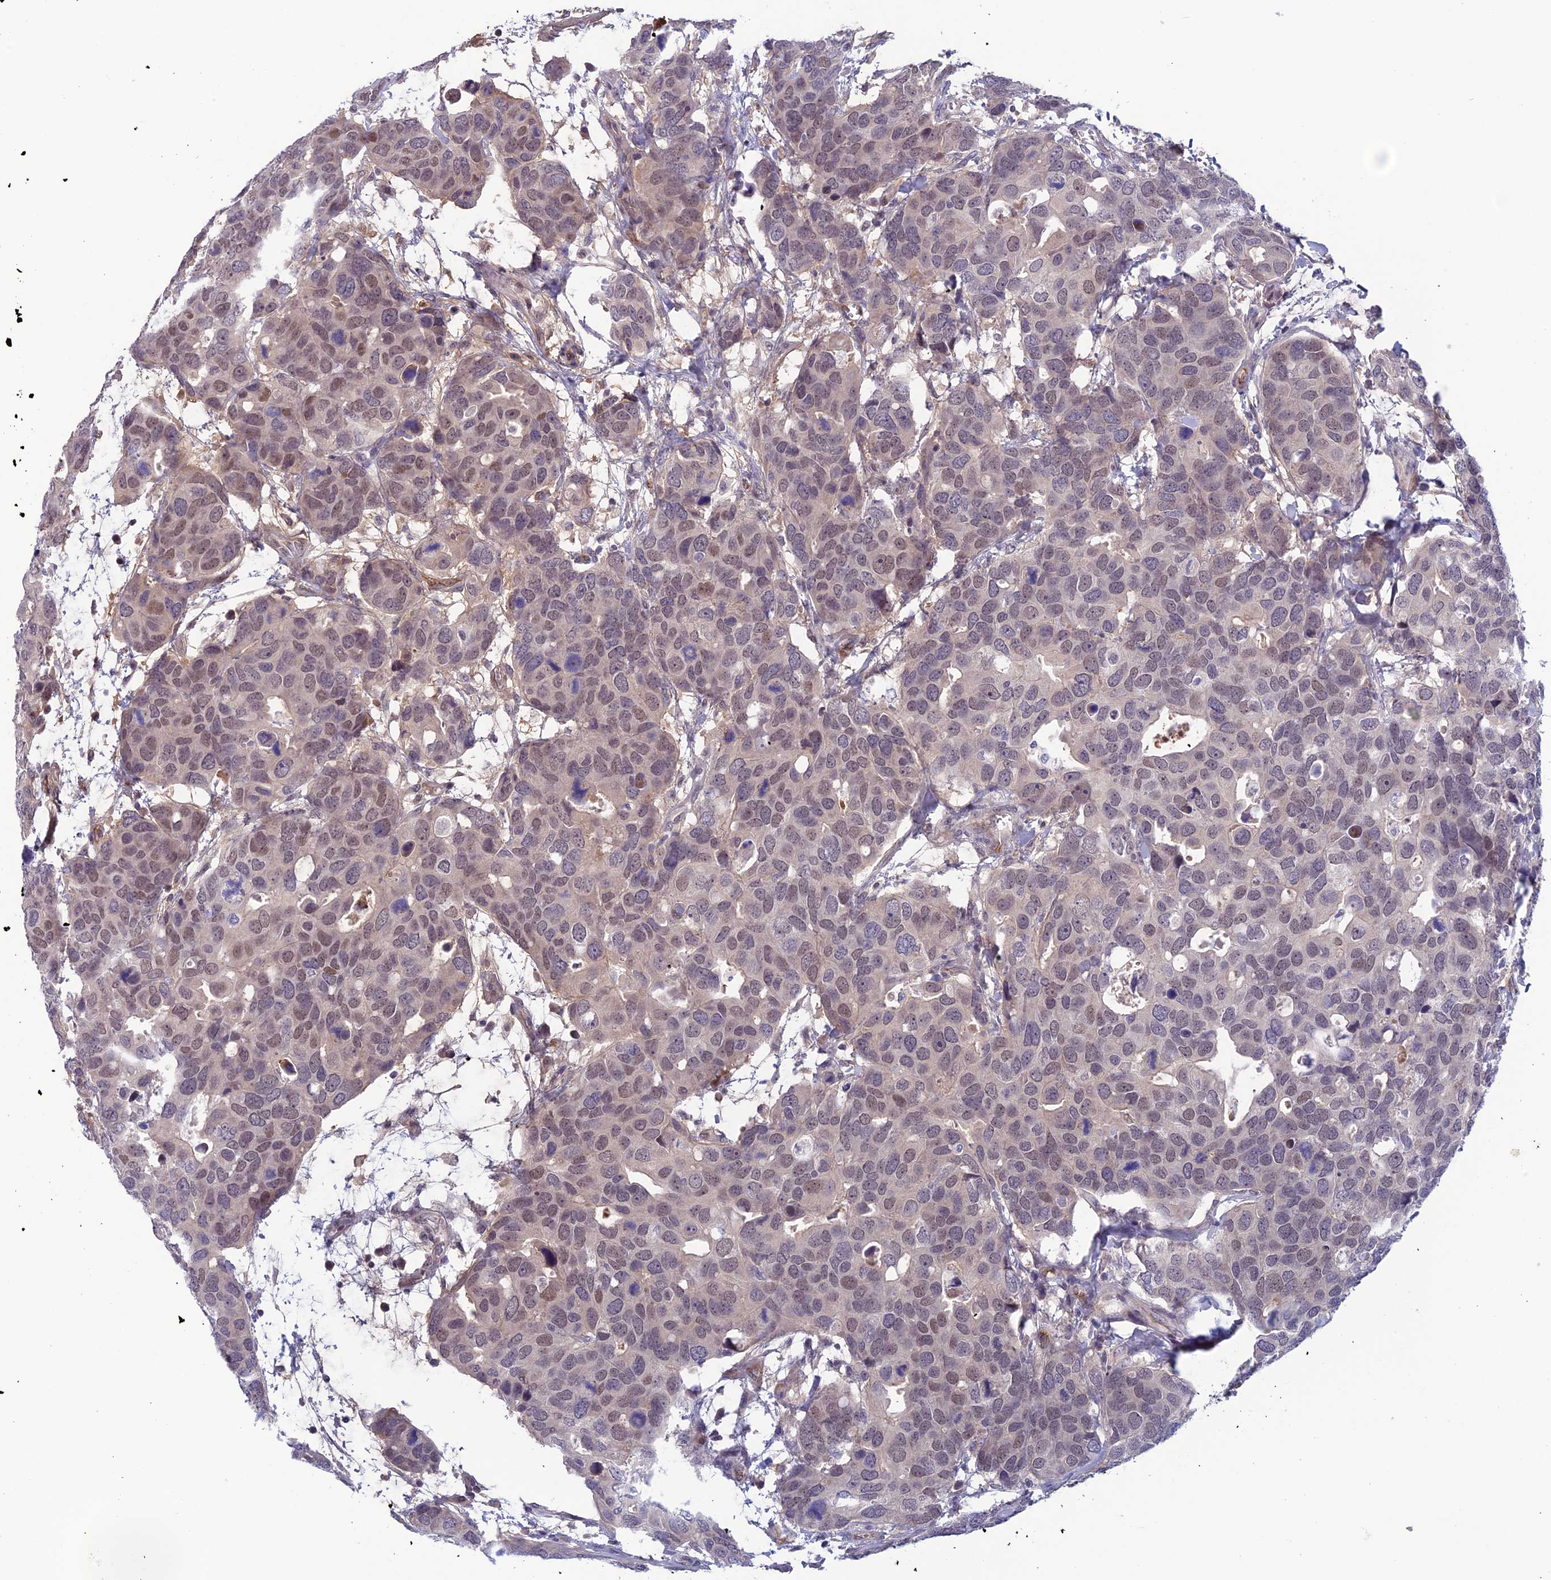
{"staining": {"intensity": "weak", "quantity": "25%-75%", "location": "nuclear"}, "tissue": "breast cancer", "cell_type": "Tumor cells", "image_type": "cancer", "snomed": [{"axis": "morphology", "description": "Duct carcinoma"}, {"axis": "topography", "description": "Breast"}], "caption": "Protein staining by immunohistochemistry (IHC) displays weak nuclear staining in approximately 25%-75% of tumor cells in breast infiltrating ductal carcinoma.", "gene": "FKBPL", "patient": {"sex": "female", "age": 83}}